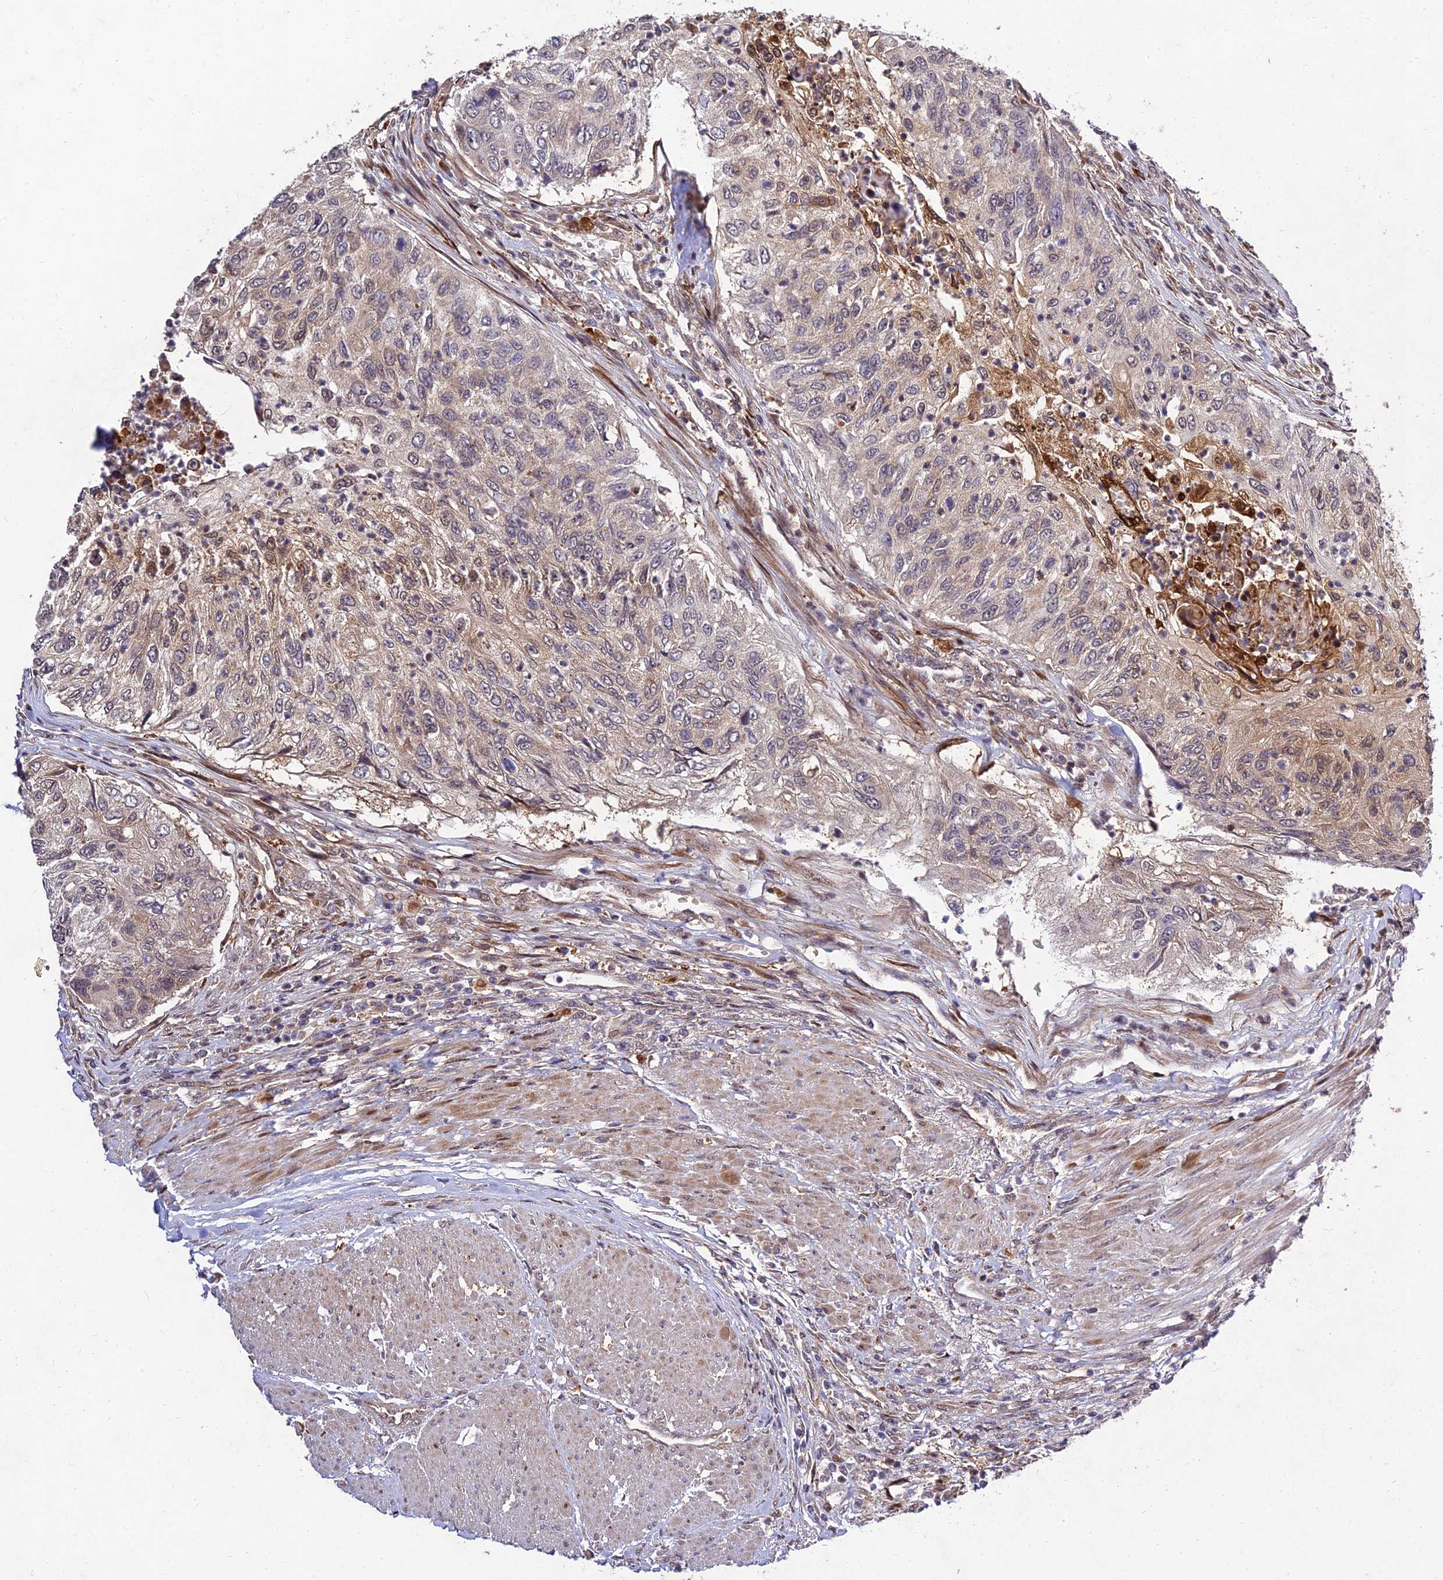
{"staining": {"intensity": "weak", "quantity": "25%-75%", "location": "cytoplasmic/membranous"}, "tissue": "urothelial cancer", "cell_type": "Tumor cells", "image_type": "cancer", "snomed": [{"axis": "morphology", "description": "Urothelial carcinoma, High grade"}, {"axis": "topography", "description": "Urinary bladder"}], "caption": "Immunohistochemical staining of human urothelial carcinoma (high-grade) demonstrates low levels of weak cytoplasmic/membranous staining in approximately 25%-75% of tumor cells. (DAB (3,3'-diaminobenzidine) IHC with brightfield microscopy, high magnification).", "gene": "MKKS", "patient": {"sex": "female", "age": 60}}